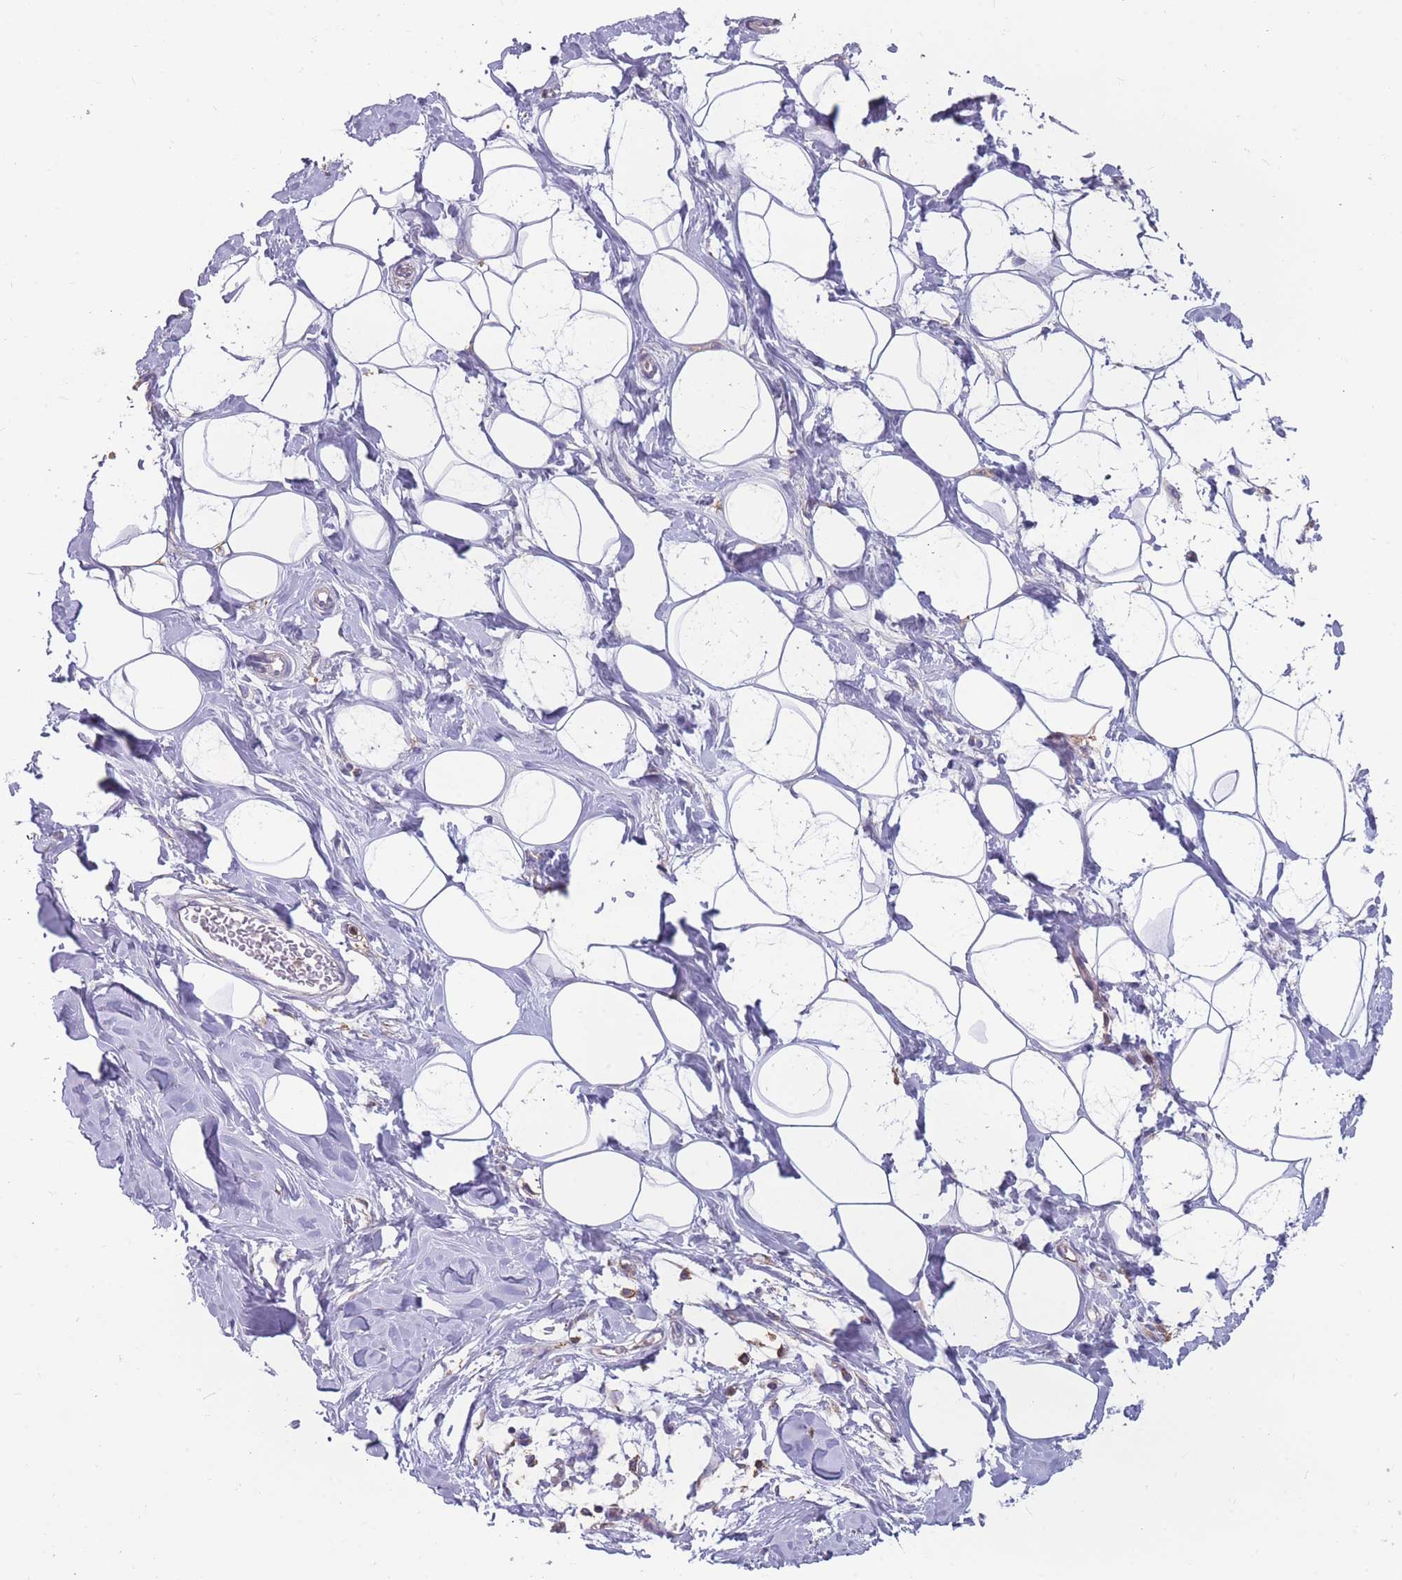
{"staining": {"intensity": "weak", "quantity": "<25%", "location": "cytoplasmic/membranous"}, "tissue": "adipose tissue", "cell_type": "Adipocytes", "image_type": "normal", "snomed": [{"axis": "morphology", "description": "Normal tissue, NOS"}, {"axis": "topography", "description": "Breast"}], "caption": "DAB immunohistochemical staining of normal human adipose tissue exhibits no significant staining in adipocytes. (DAB IHC with hematoxylin counter stain).", "gene": "CD33", "patient": {"sex": "female", "age": 26}}